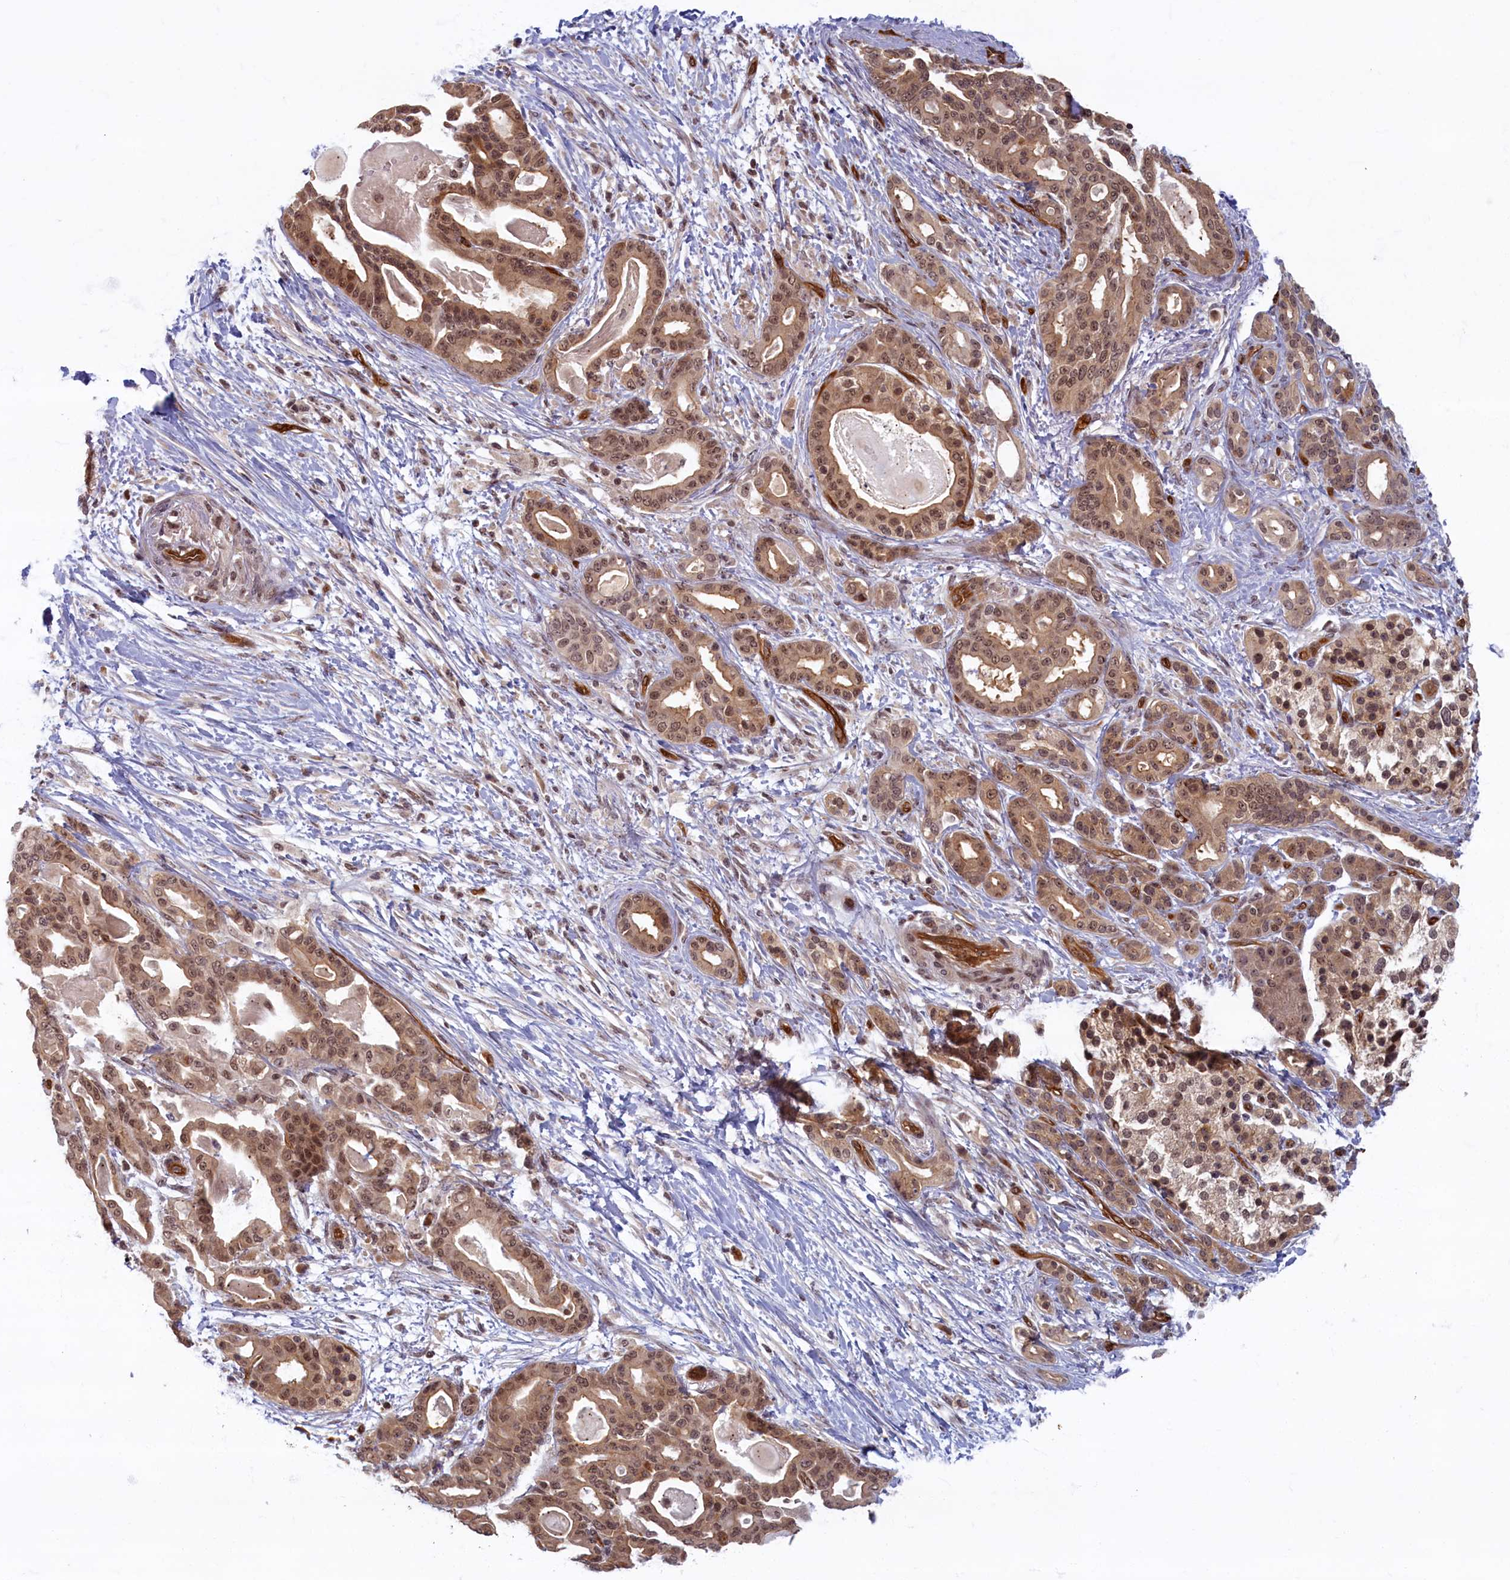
{"staining": {"intensity": "moderate", "quantity": ">75%", "location": "cytoplasmic/membranous,nuclear"}, "tissue": "pancreatic cancer", "cell_type": "Tumor cells", "image_type": "cancer", "snomed": [{"axis": "morphology", "description": "Adenocarcinoma, NOS"}, {"axis": "topography", "description": "Pancreas"}], "caption": "Tumor cells reveal medium levels of moderate cytoplasmic/membranous and nuclear expression in about >75% of cells in human adenocarcinoma (pancreatic).", "gene": "SNRK", "patient": {"sex": "male", "age": 63}}